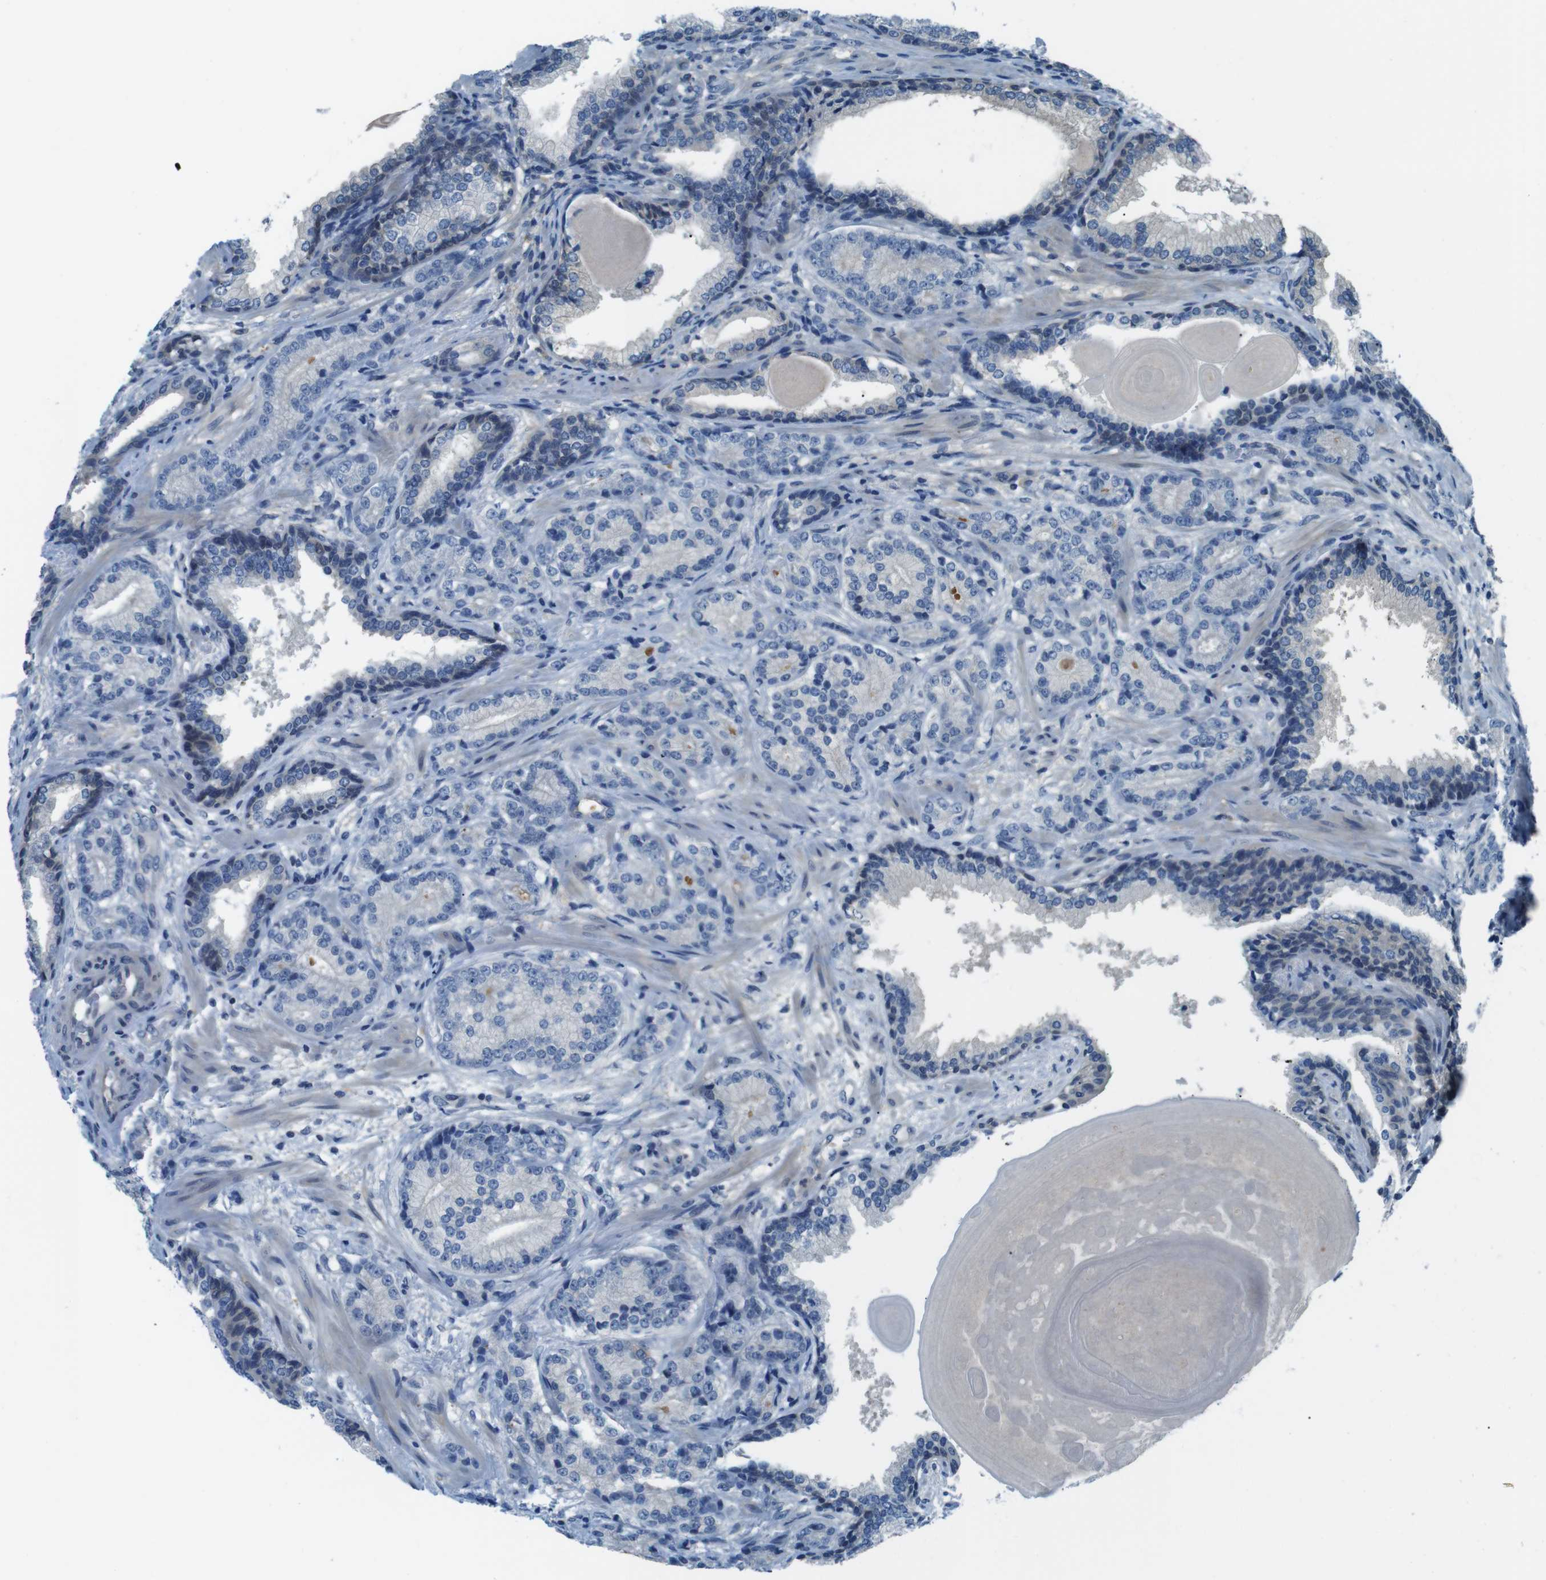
{"staining": {"intensity": "negative", "quantity": "none", "location": "none"}, "tissue": "prostate cancer", "cell_type": "Tumor cells", "image_type": "cancer", "snomed": [{"axis": "morphology", "description": "Adenocarcinoma, High grade"}, {"axis": "topography", "description": "Prostate"}], "caption": "Immunohistochemical staining of prostate cancer (adenocarcinoma (high-grade)) exhibits no significant positivity in tumor cells. (DAB immunohistochemistry (IHC) visualized using brightfield microscopy, high magnification).", "gene": "NANOS2", "patient": {"sex": "male", "age": 61}}